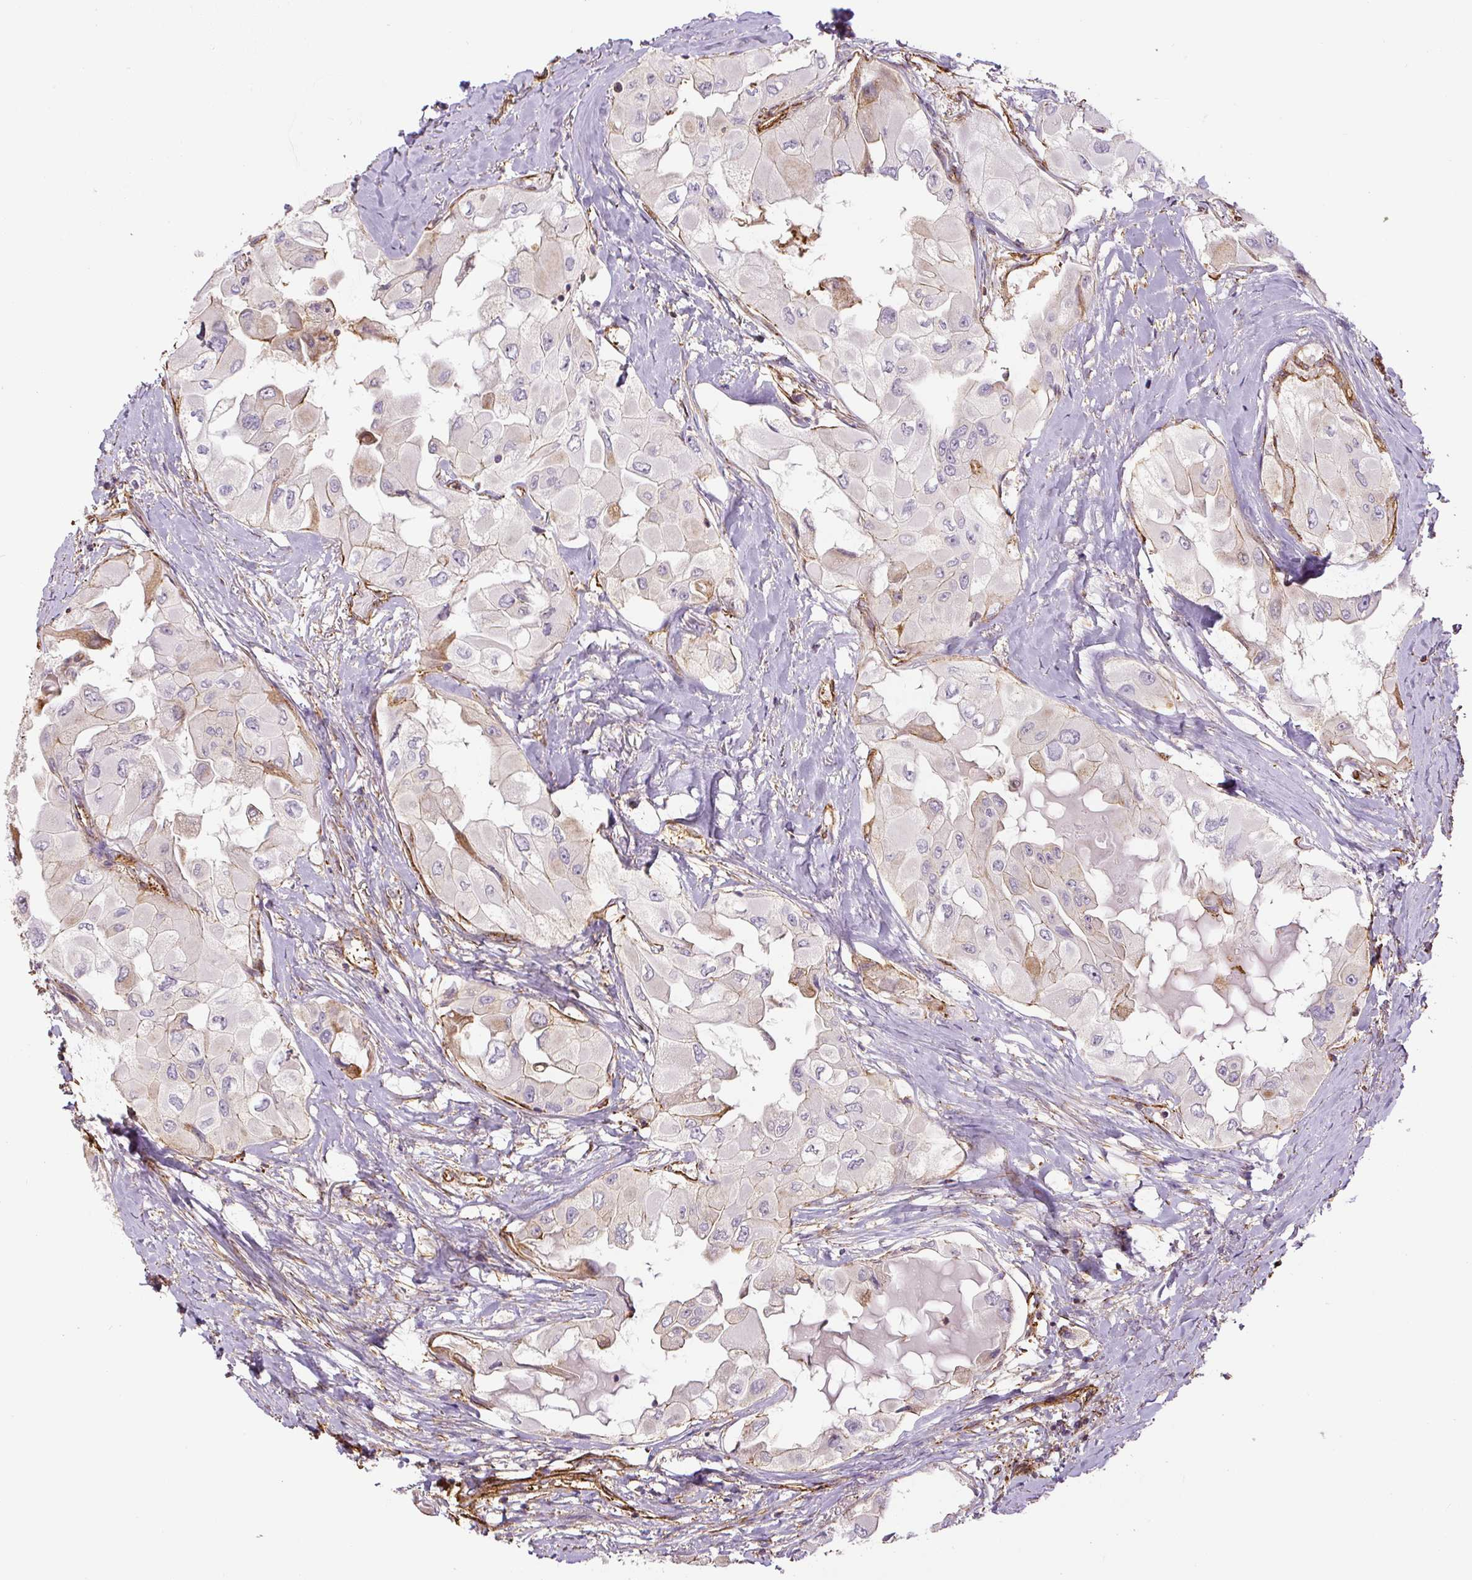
{"staining": {"intensity": "weak", "quantity": "<25%", "location": "cytoplasmic/membranous"}, "tissue": "thyroid cancer", "cell_type": "Tumor cells", "image_type": "cancer", "snomed": [{"axis": "morphology", "description": "Normal tissue, NOS"}, {"axis": "morphology", "description": "Papillary adenocarcinoma, NOS"}, {"axis": "topography", "description": "Thyroid gland"}], "caption": "Tumor cells are negative for brown protein staining in papillary adenocarcinoma (thyroid). (Immunohistochemistry, brightfield microscopy, high magnification).", "gene": "MYL12A", "patient": {"sex": "female", "age": 59}}